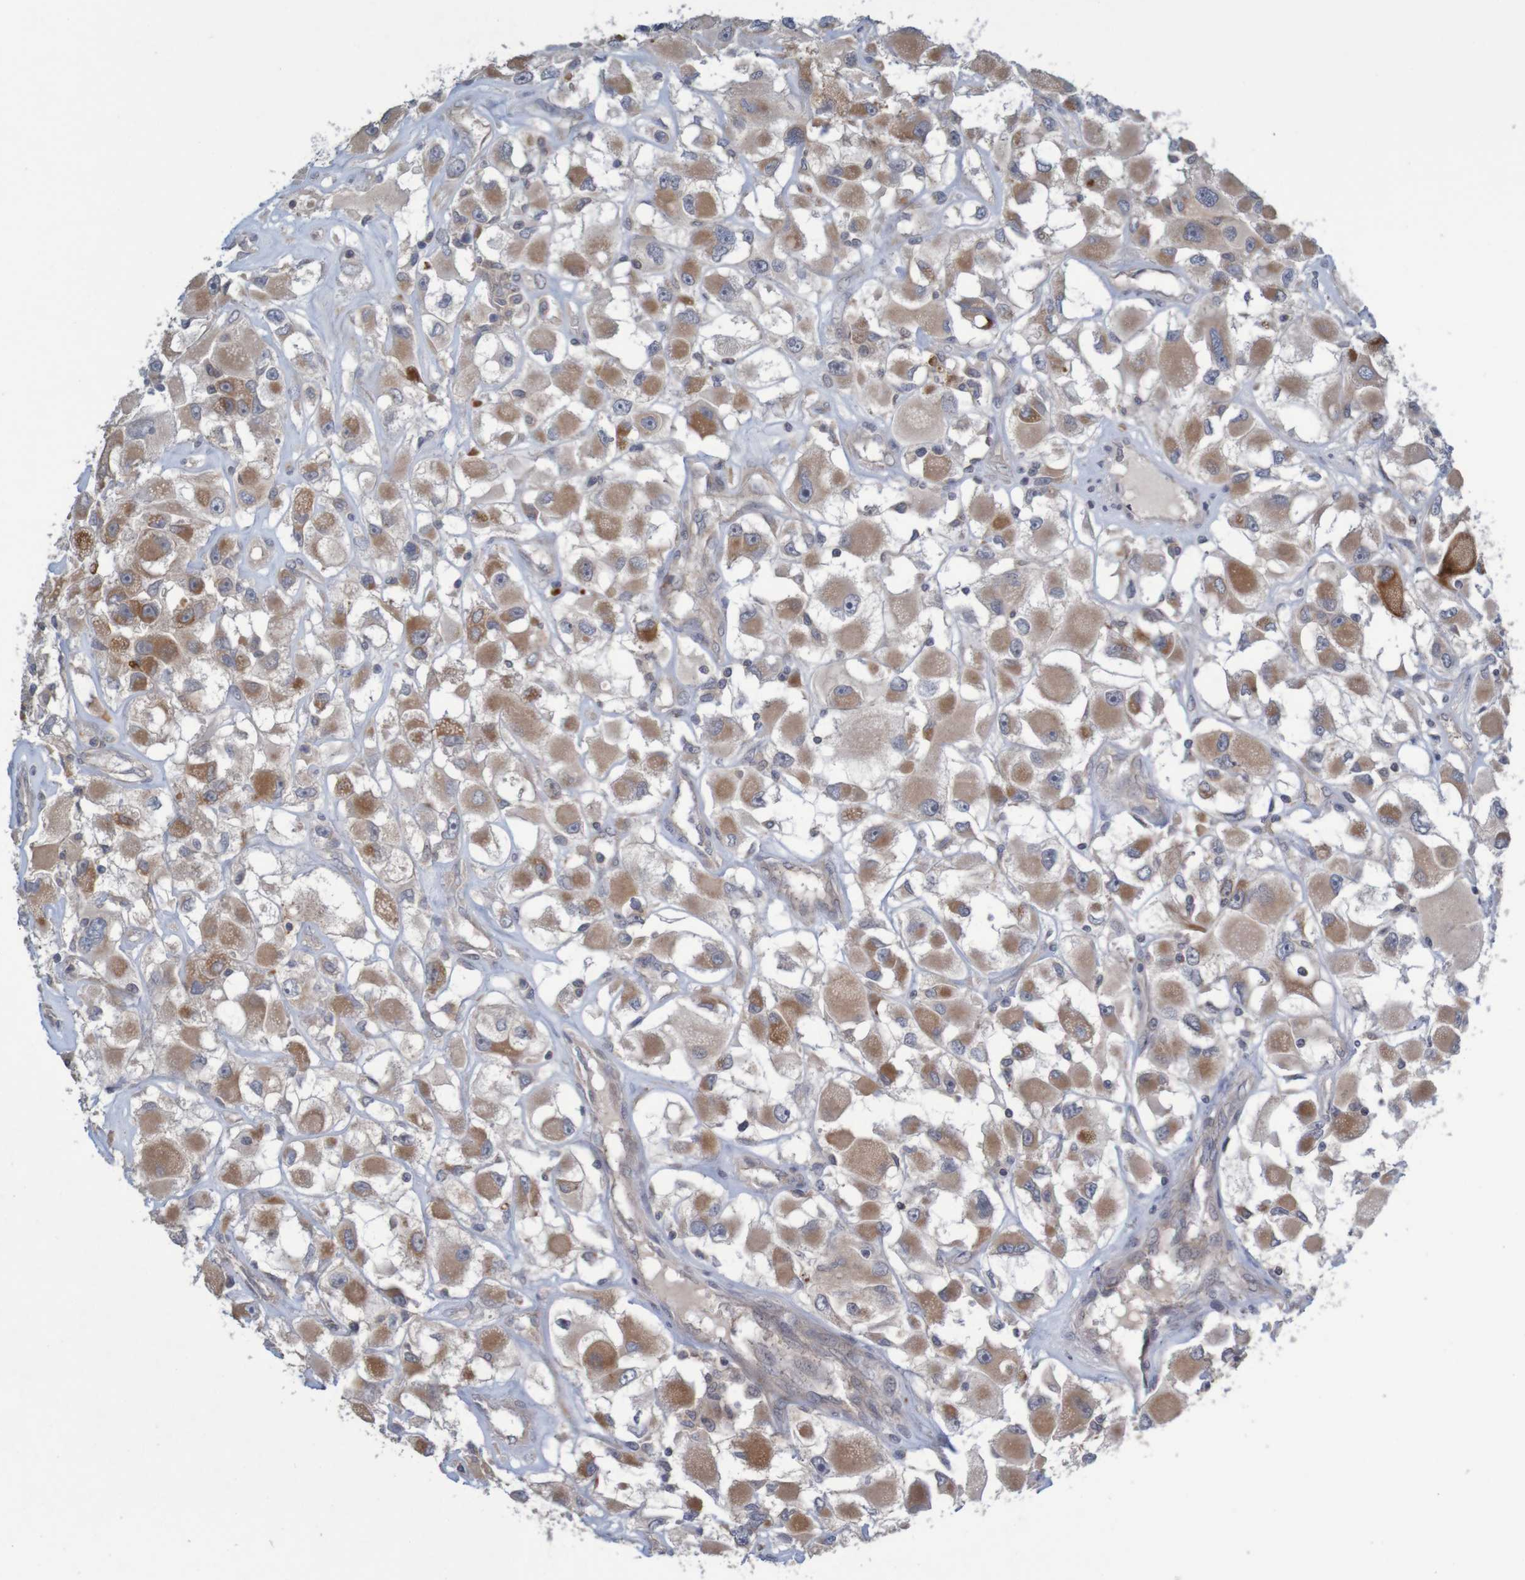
{"staining": {"intensity": "moderate", "quantity": "<25%", "location": "cytoplasmic/membranous"}, "tissue": "renal cancer", "cell_type": "Tumor cells", "image_type": "cancer", "snomed": [{"axis": "morphology", "description": "Adenocarcinoma, NOS"}, {"axis": "topography", "description": "Kidney"}], "caption": "A brown stain shows moderate cytoplasmic/membranous positivity of a protein in renal cancer (adenocarcinoma) tumor cells. (DAB IHC with brightfield microscopy, high magnification).", "gene": "ANKK1", "patient": {"sex": "female", "age": 52}}